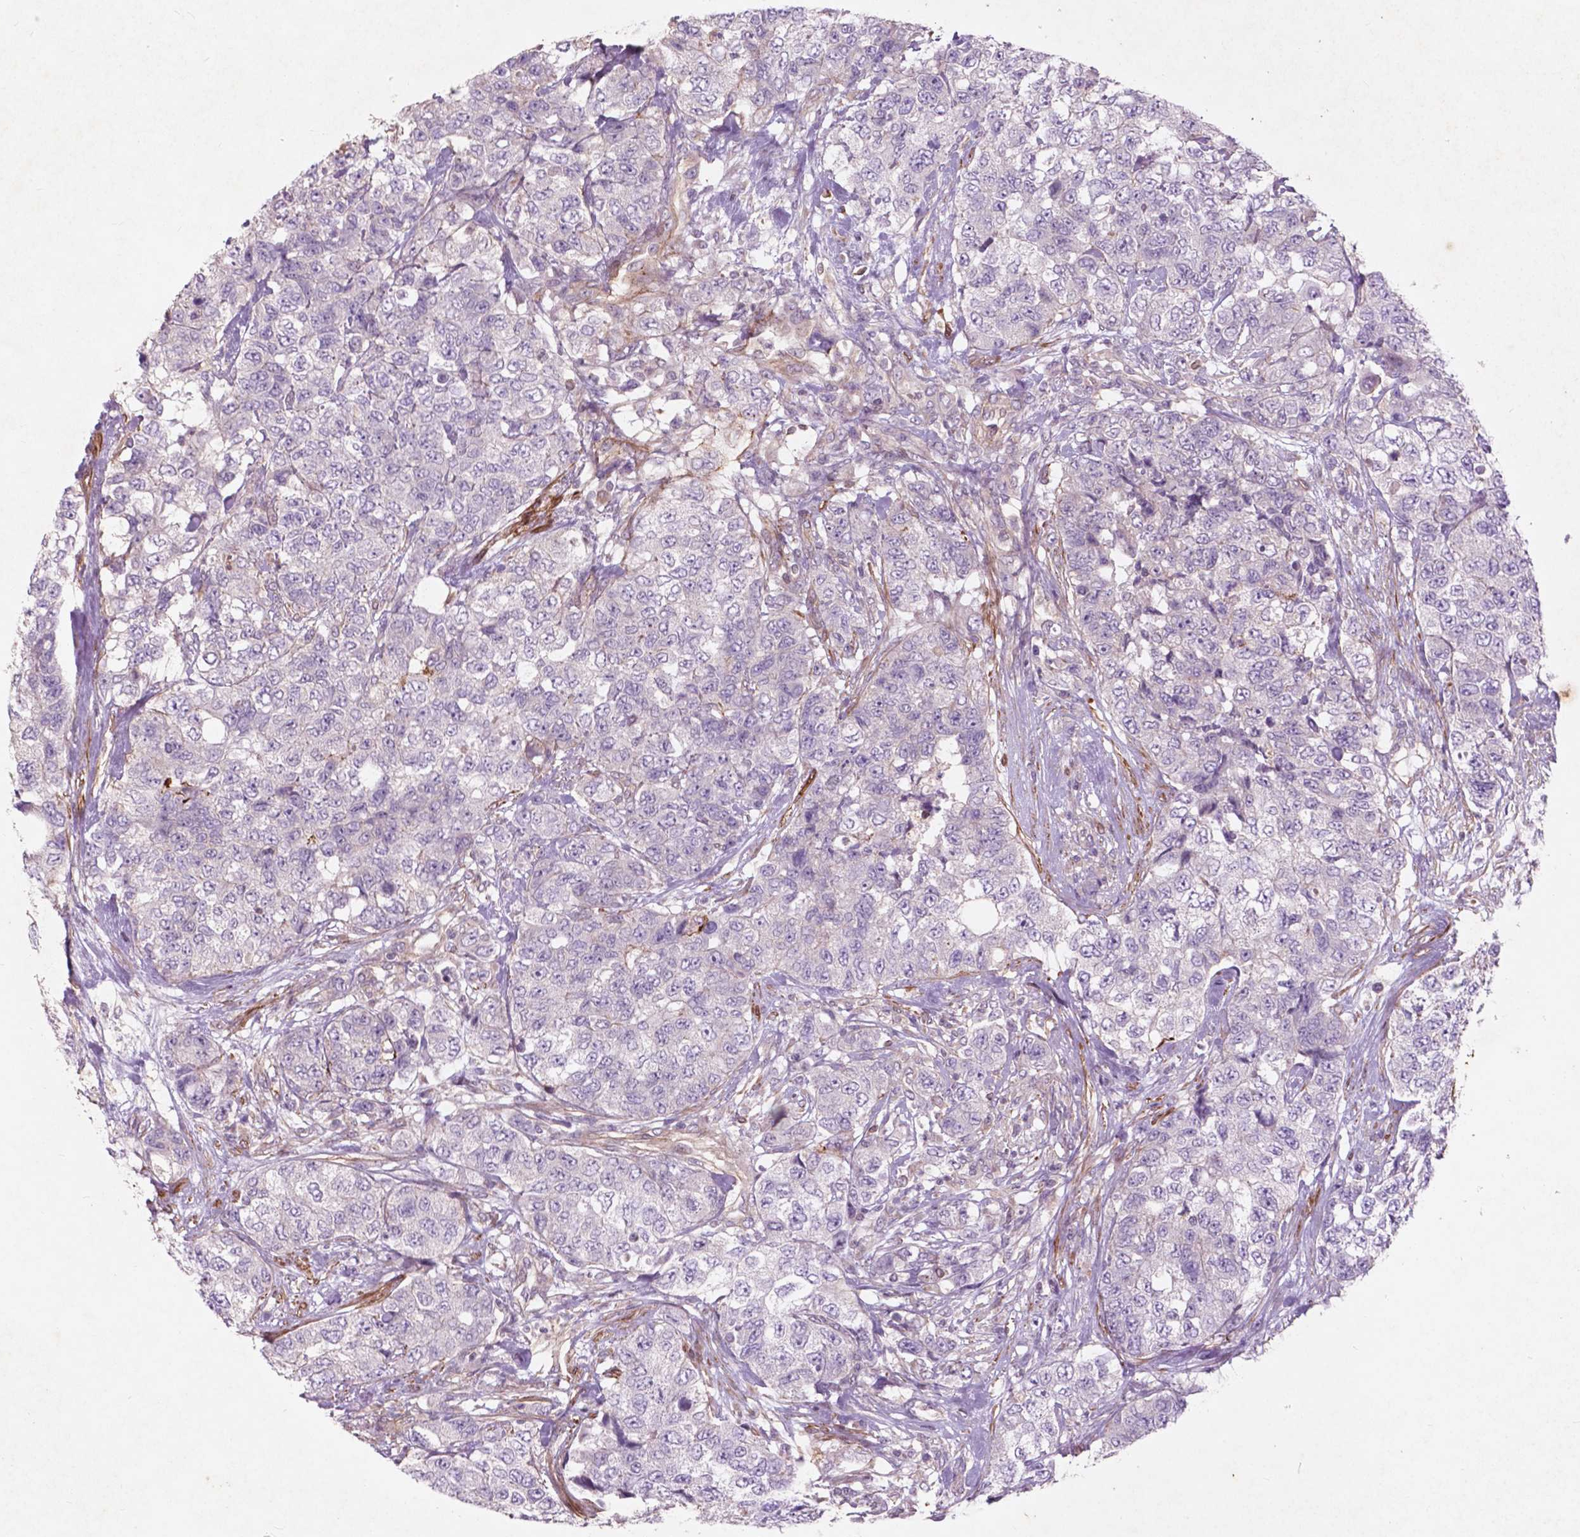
{"staining": {"intensity": "negative", "quantity": "none", "location": "none"}, "tissue": "urothelial cancer", "cell_type": "Tumor cells", "image_type": "cancer", "snomed": [{"axis": "morphology", "description": "Urothelial carcinoma, High grade"}, {"axis": "topography", "description": "Urinary bladder"}], "caption": "Immunohistochemistry image of human high-grade urothelial carcinoma stained for a protein (brown), which reveals no positivity in tumor cells.", "gene": "RFPL4B", "patient": {"sex": "female", "age": 78}}